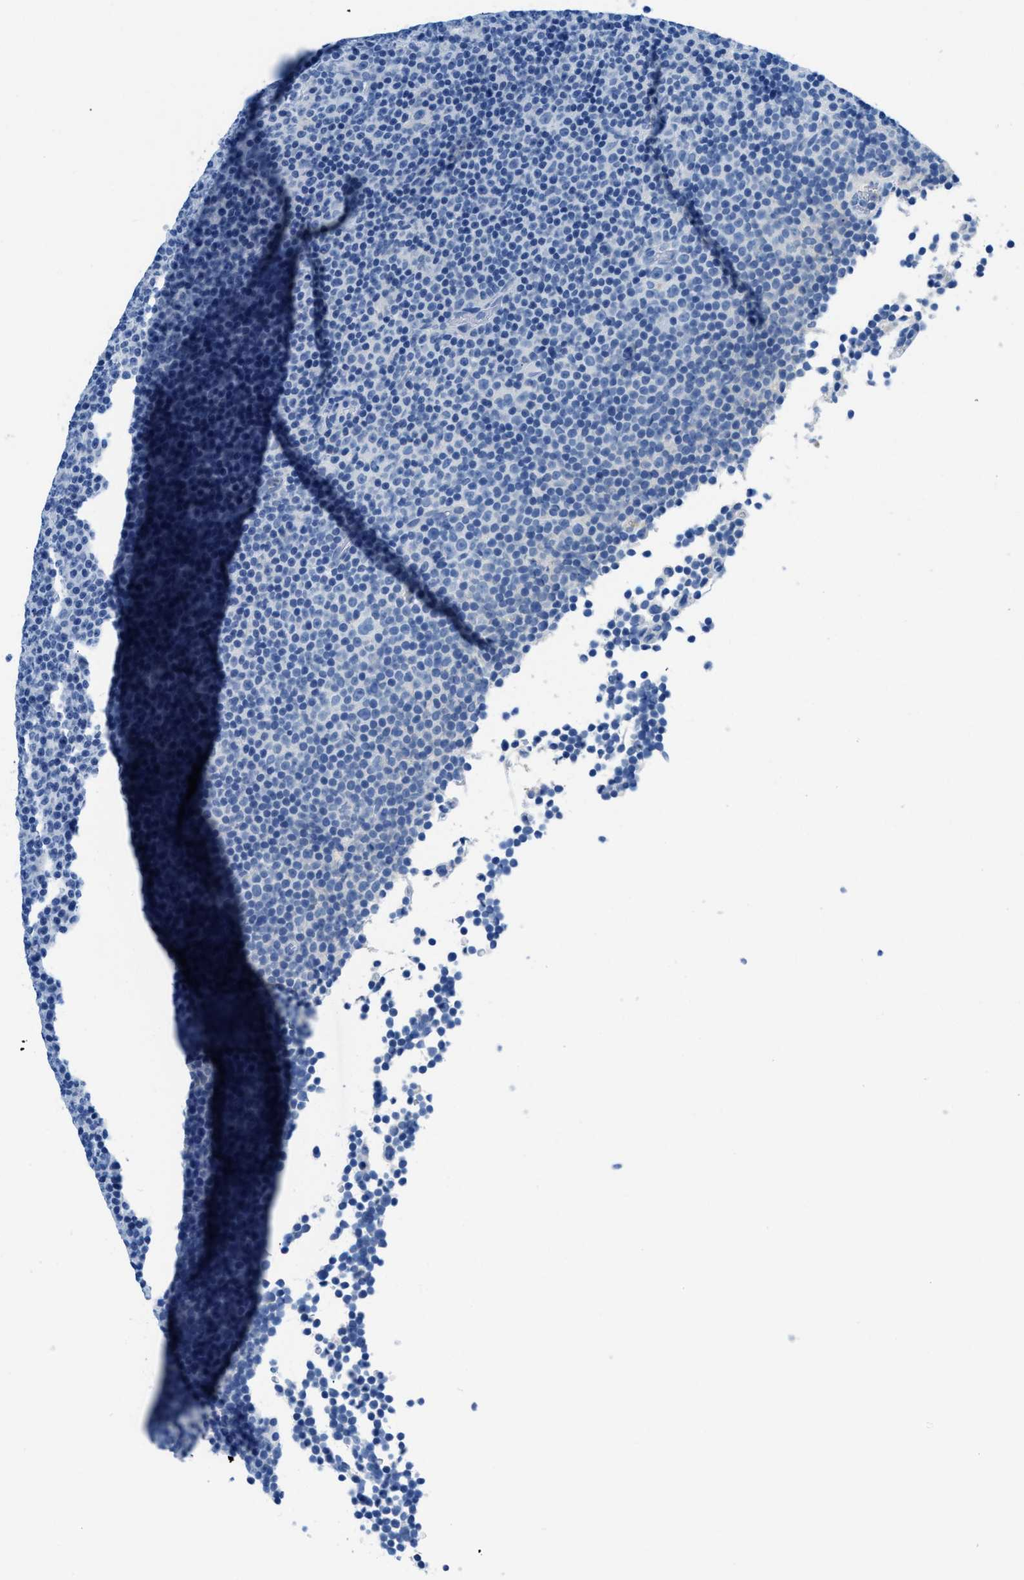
{"staining": {"intensity": "negative", "quantity": "none", "location": "none"}, "tissue": "lymphoma", "cell_type": "Tumor cells", "image_type": "cancer", "snomed": [{"axis": "morphology", "description": "Malignant lymphoma, non-Hodgkin's type, Low grade"}, {"axis": "topography", "description": "Lymph node"}], "caption": "High power microscopy image of an IHC micrograph of lymphoma, revealing no significant expression in tumor cells.", "gene": "MBL2", "patient": {"sex": "female", "age": 67}}